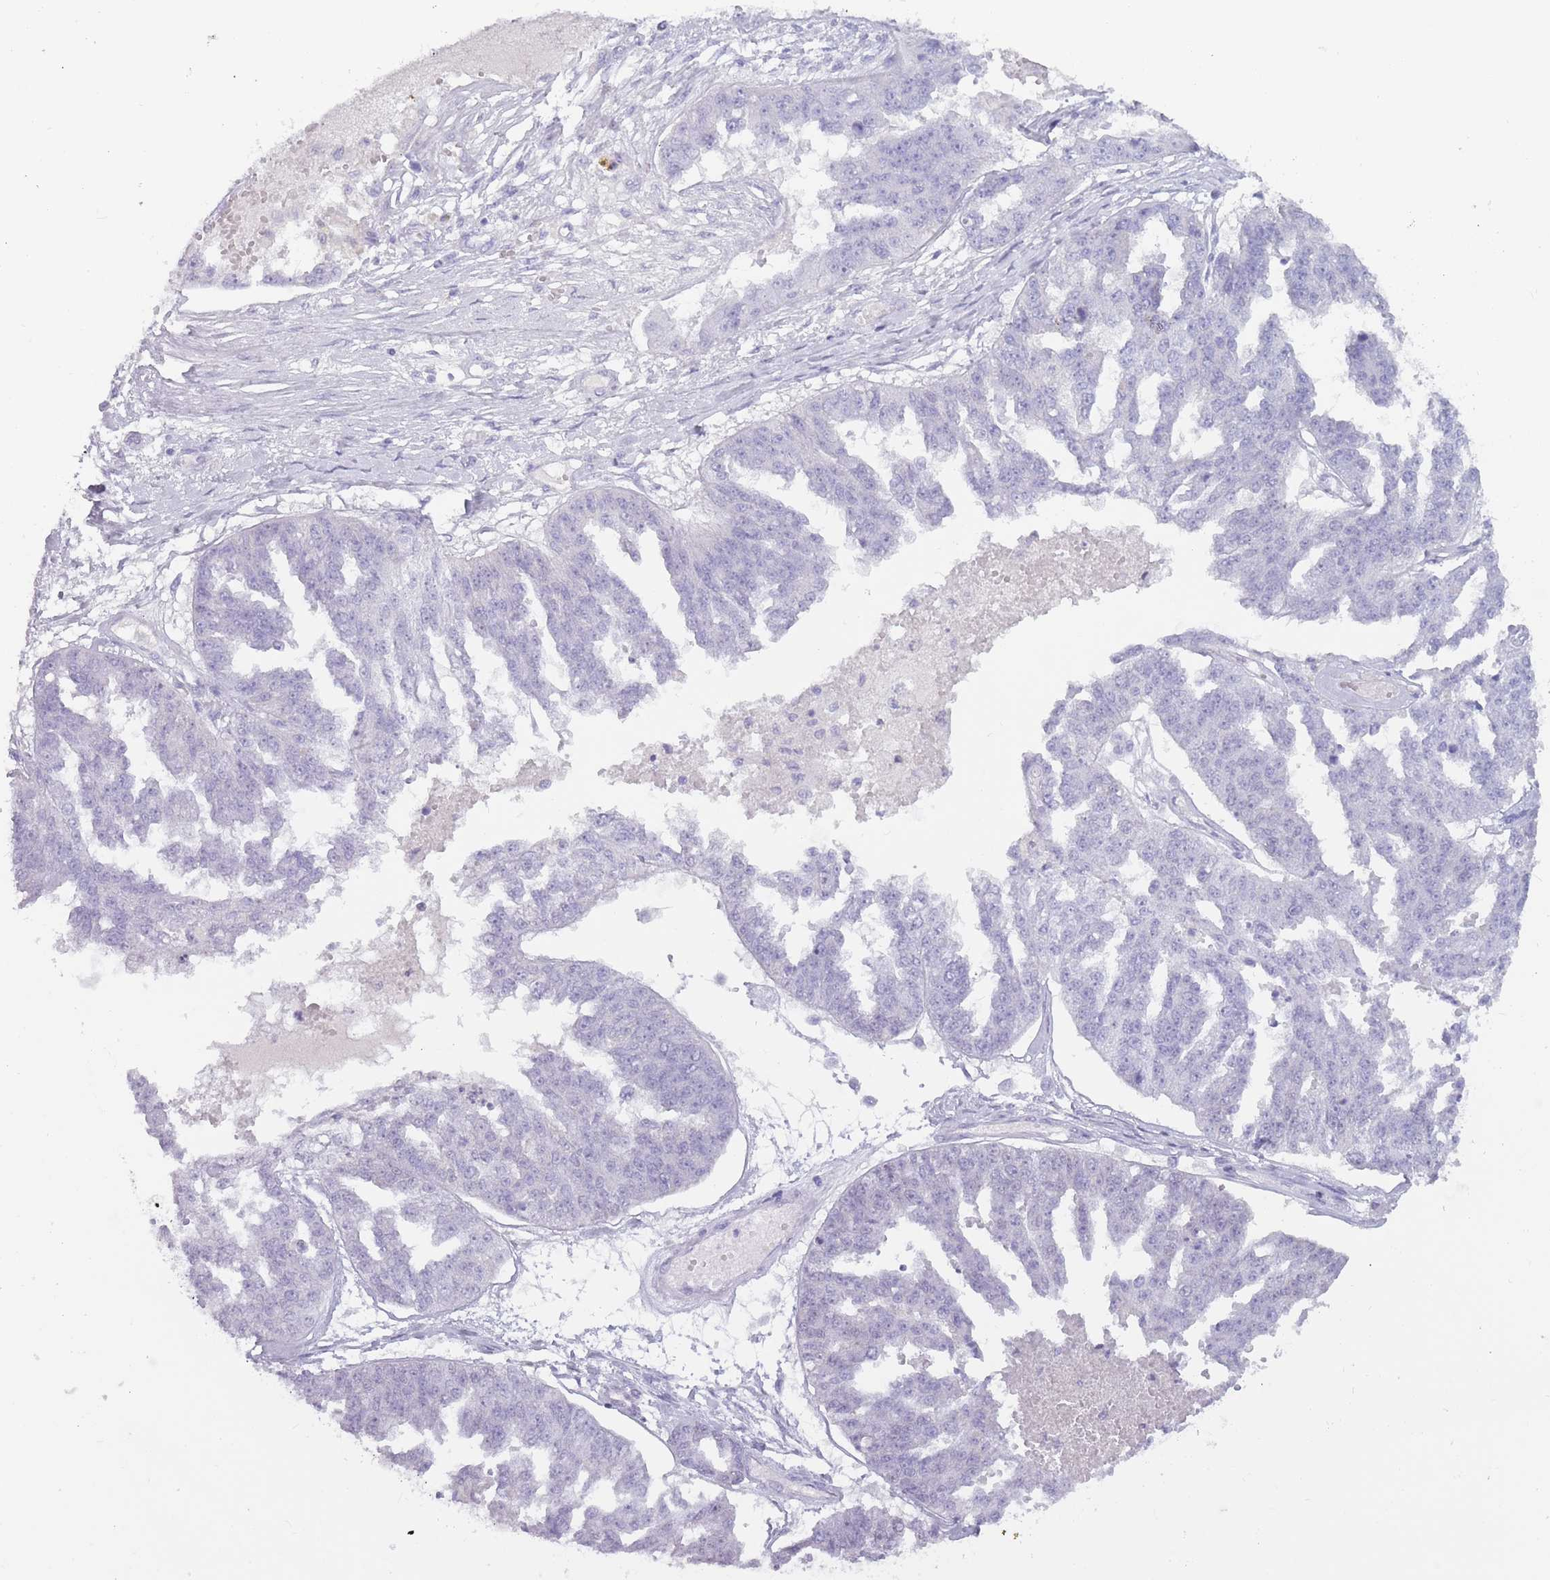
{"staining": {"intensity": "negative", "quantity": "none", "location": "none"}, "tissue": "ovarian cancer", "cell_type": "Tumor cells", "image_type": "cancer", "snomed": [{"axis": "morphology", "description": "Cystadenocarcinoma, serous, NOS"}, {"axis": "topography", "description": "Ovary"}], "caption": "Immunohistochemical staining of human ovarian cancer (serous cystadenocarcinoma) reveals no significant positivity in tumor cells.", "gene": "PNMA3", "patient": {"sex": "female", "age": 58}}